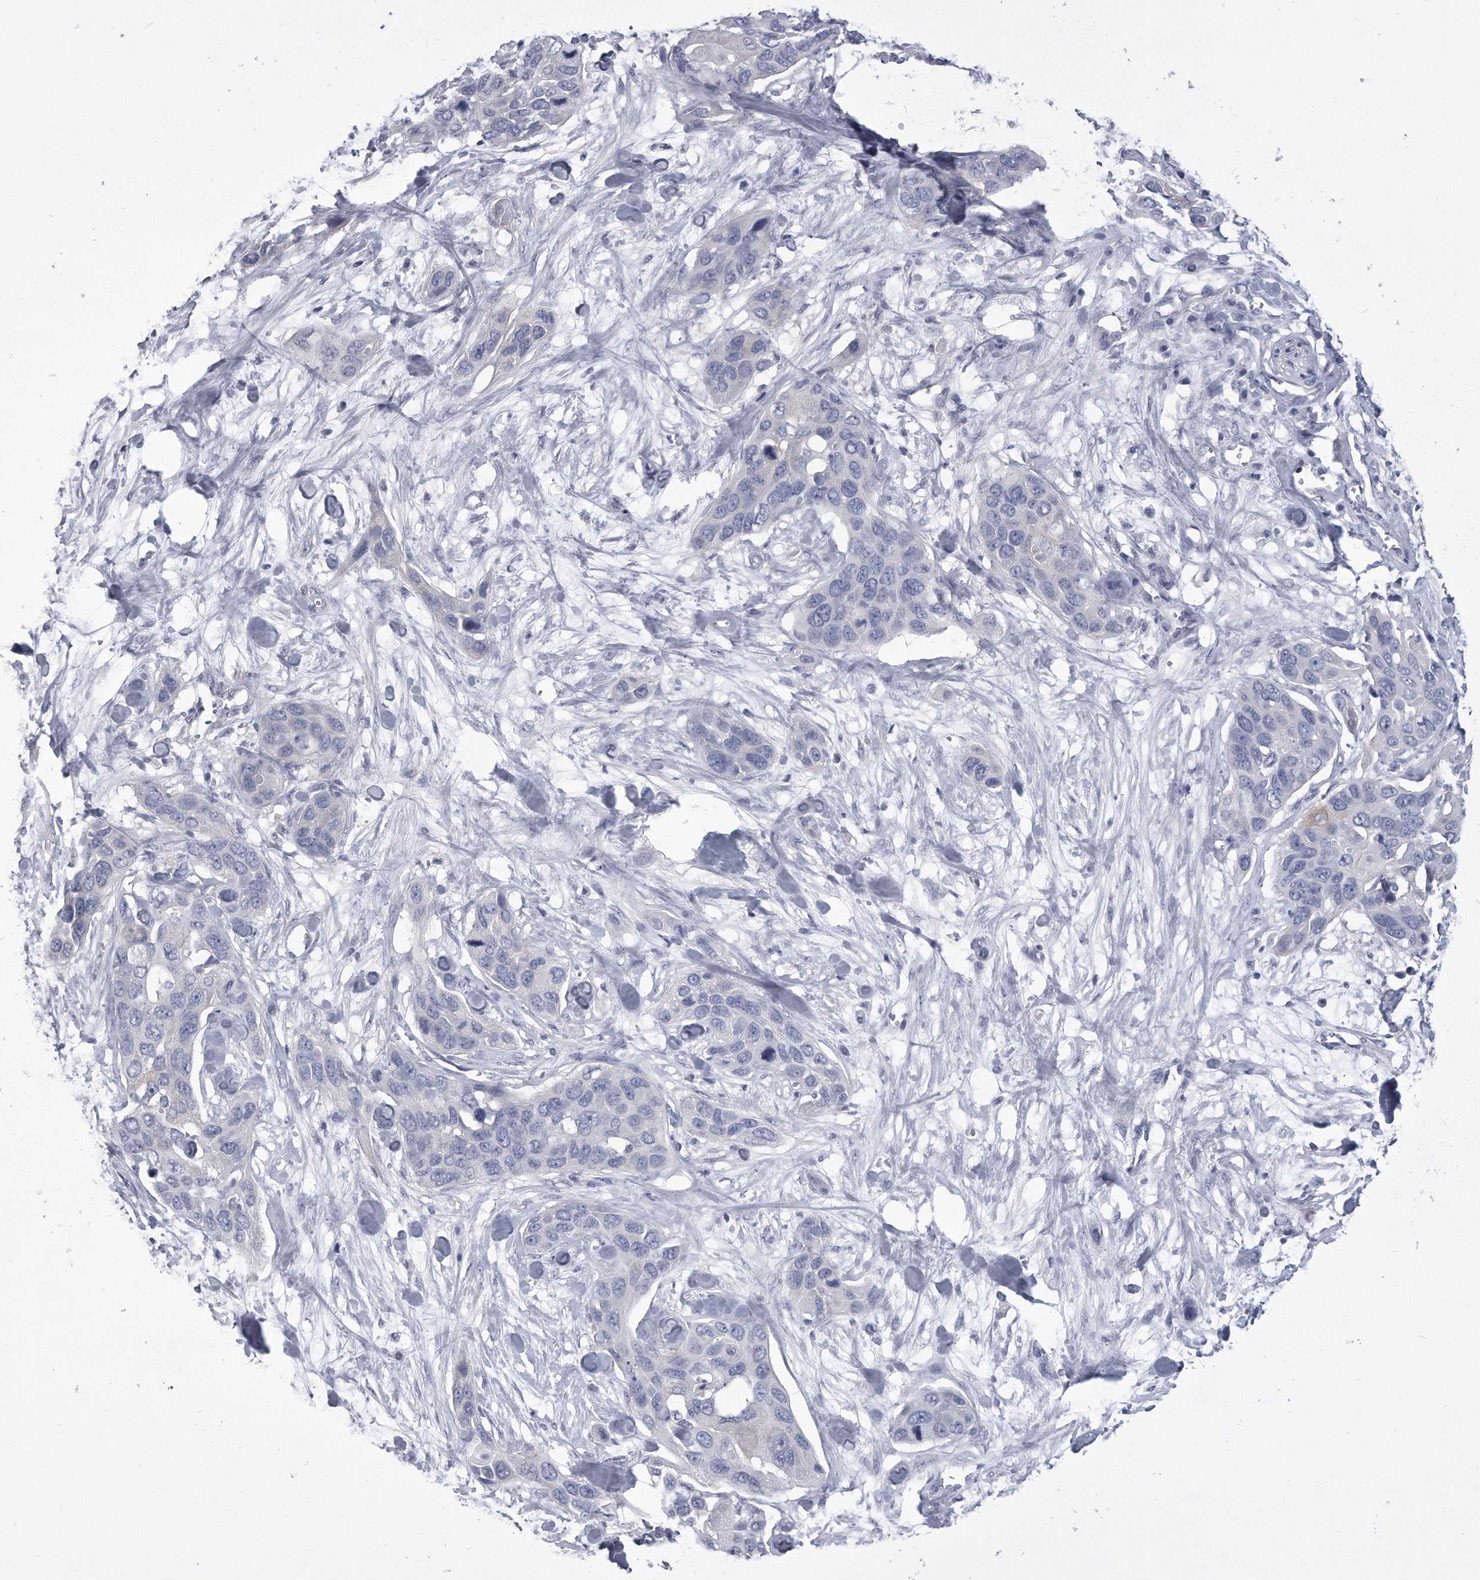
{"staining": {"intensity": "negative", "quantity": "none", "location": "none"}, "tissue": "pancreatic cancer", "cell_type": "Tumor cells", "image_type": "cancer", "snomed": [{"axis": "morphology", "description": "Adenocarcinoma, NOS"}, {"axis": "topography", "description": "Pancreas"}], "caption": "Pancreatic cancer (adenocarcinoma) stained for a protein using immunohistochemistry shows no staining tumor cells.", "gene": "PYGB", "patient": {"sex": "female", "age": 60}}